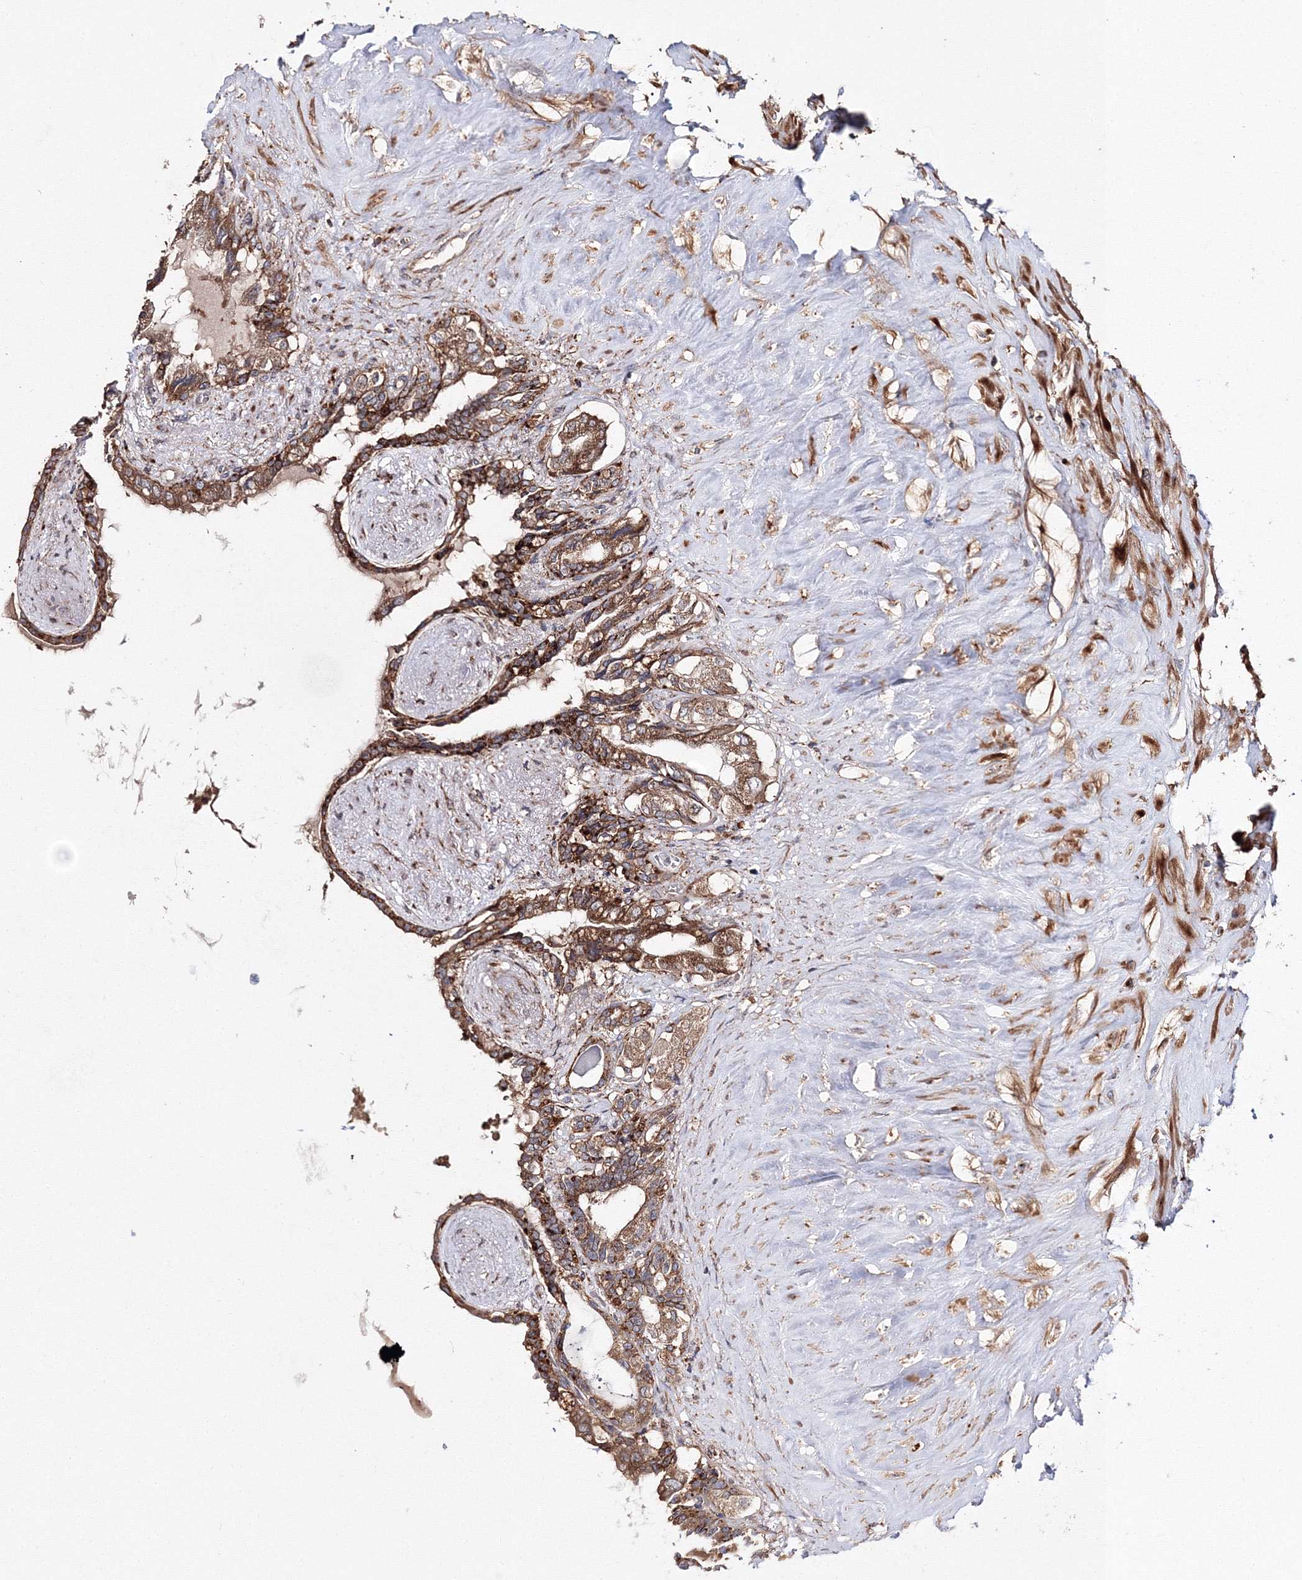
{"staining": {"intensity": "moderate", "quantity": ">75%", "location": "cytoplasmic/membranous"}, "tissue": "seminal vesicle", "cell_type": "Glandular cells", "image_type": "normal", "snomed": [{"axis": "morphology", "description": "Normal tissue, NOS"}, {"axis": "topography", "description": "Seminal veicle"}], "caption": "The histopathology image shows a brown stain indicating the presence of a protein in the cytoplasmic/membranous of glandular cells in seminal vesicle. (Brightfield microscopy of DAB IHC at high magnification).", "gene": "DDO", "patient": {"sex": "male", "age": 63}}